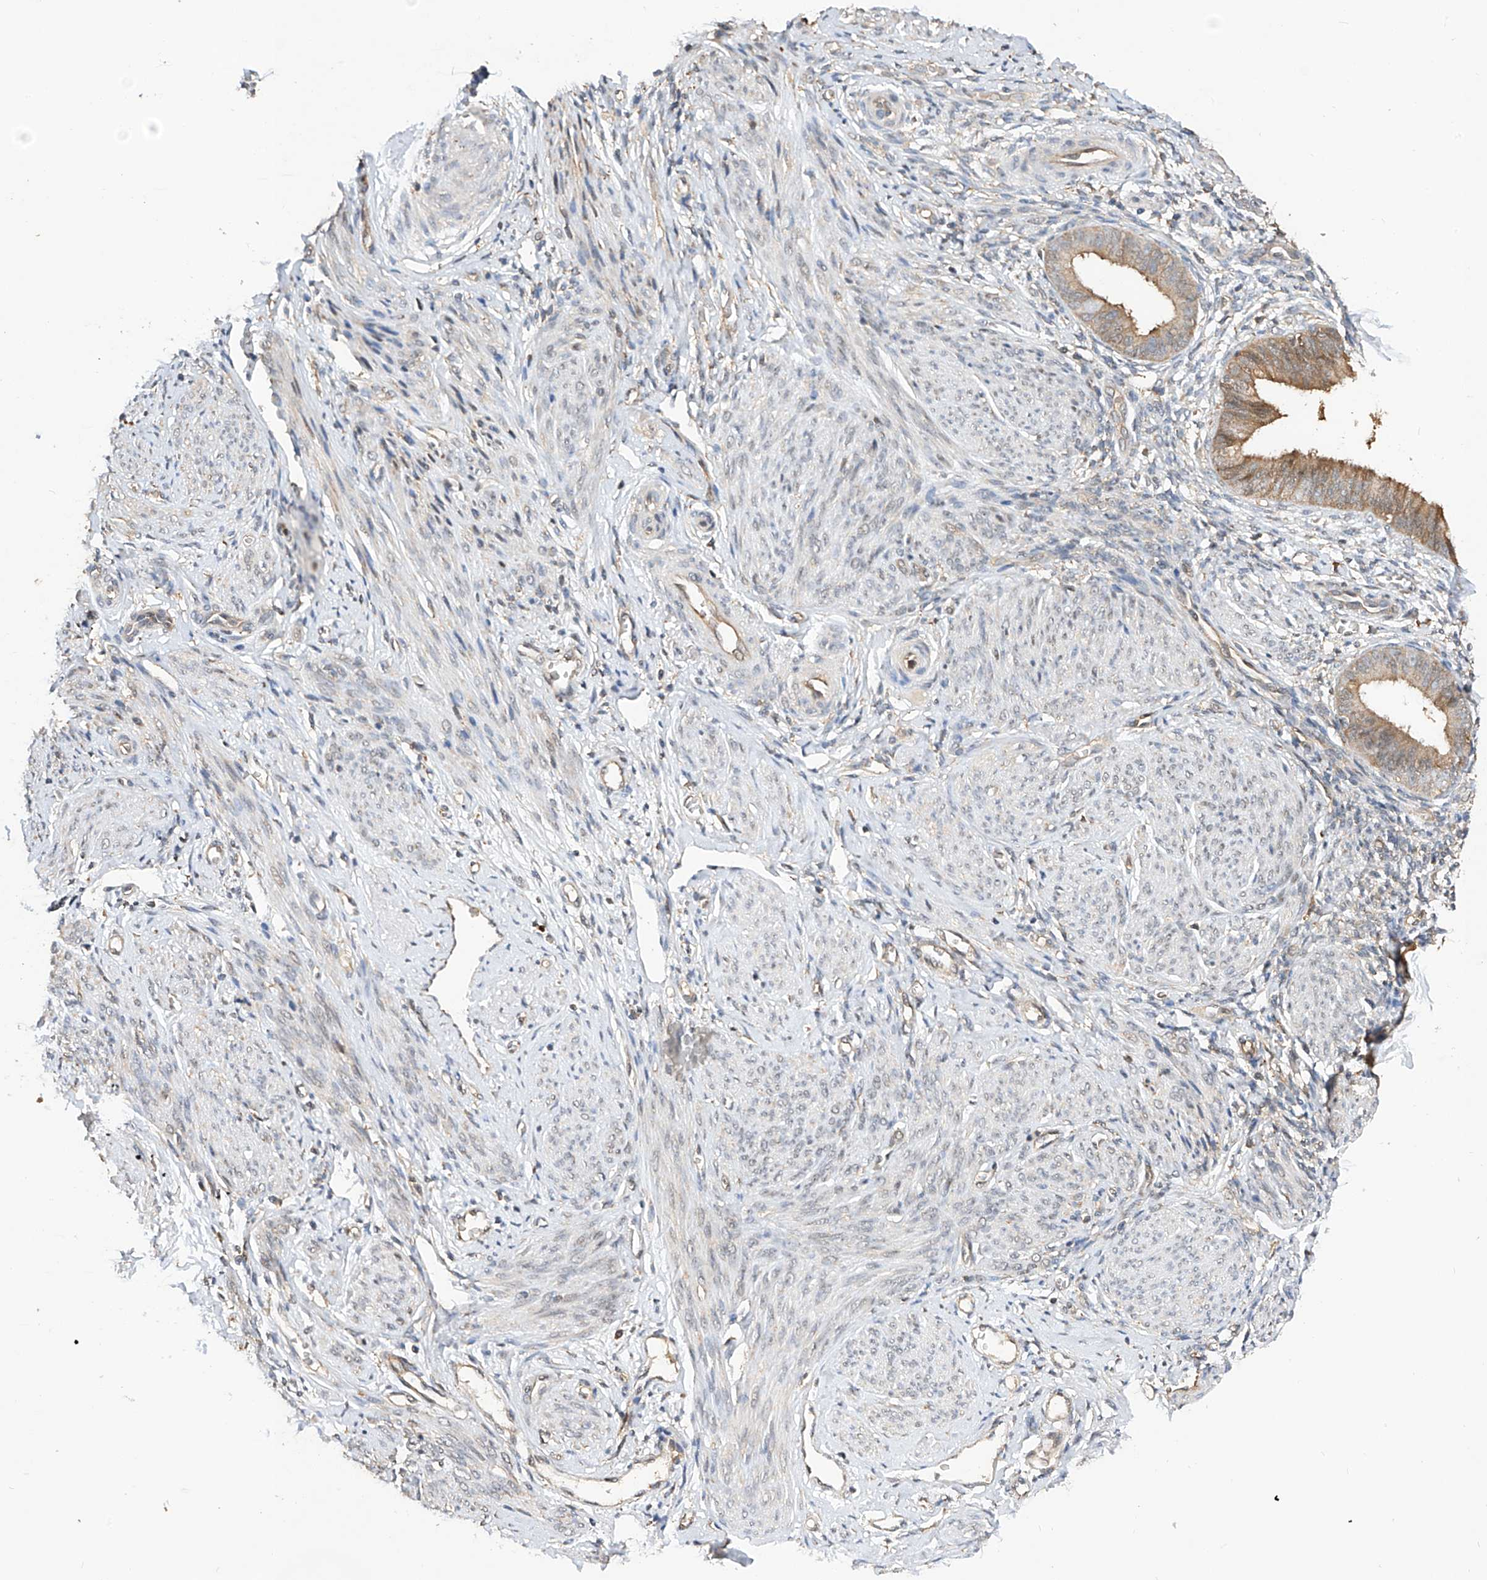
{"staining": {"intensity": "negative", "quantity": "none", "location": "none"}, "tissue": "endometrium", "cell_type": "Cells in endometrial stroma", "image_type": "normal", "snomed": [{"axis": "morphology", "description": "Normal tissue, NOS"}, {"axis": "topography", "description": "Uterus"}, {"axis": "topography", "description": "Endometrium"}], "caption": "IHC of normal human endometrium shows no staining in cells in endometrial stroma.", "gene": "RILPL2", "patient": {"sex": "female", "age": 48}}